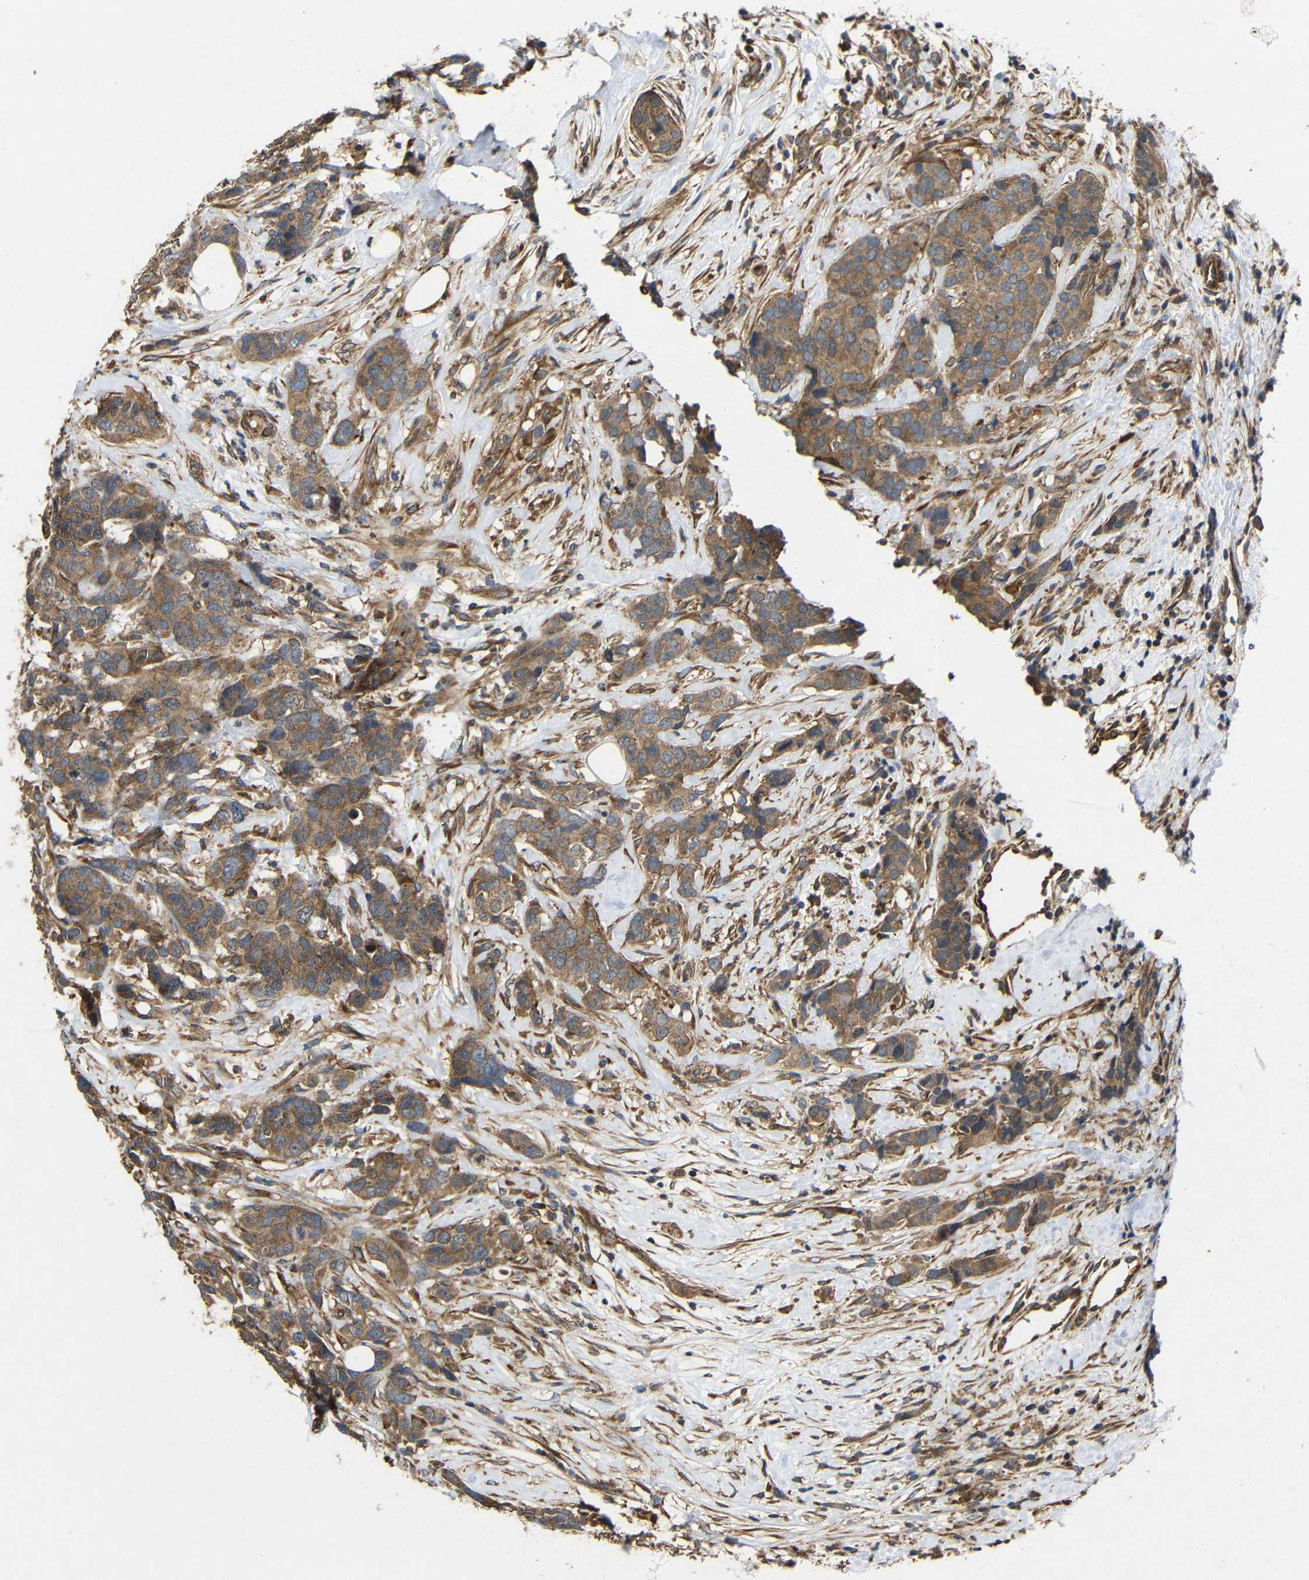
{"staining": {"intensity": "moderate", "quantity": ">75%", "location": "cytoplasmic/membranous"}, "tissue": "breast cancer", "cell_type": "Tumor cells", "image_type": "cancer", "snomed": [{"axis": "morphology", "description": "Lobular carcinoma"}, {"axis": "topography", "description": "Breast"}], "caption": "Immunohistochemical staining of human breast cancer reveals medium levels of moderate cytoplasmic/membranous protein staining in approximately >75% of tumor cells.", "gene": "EIF2S1", "patient": {"sex": "female", "age": 59}}